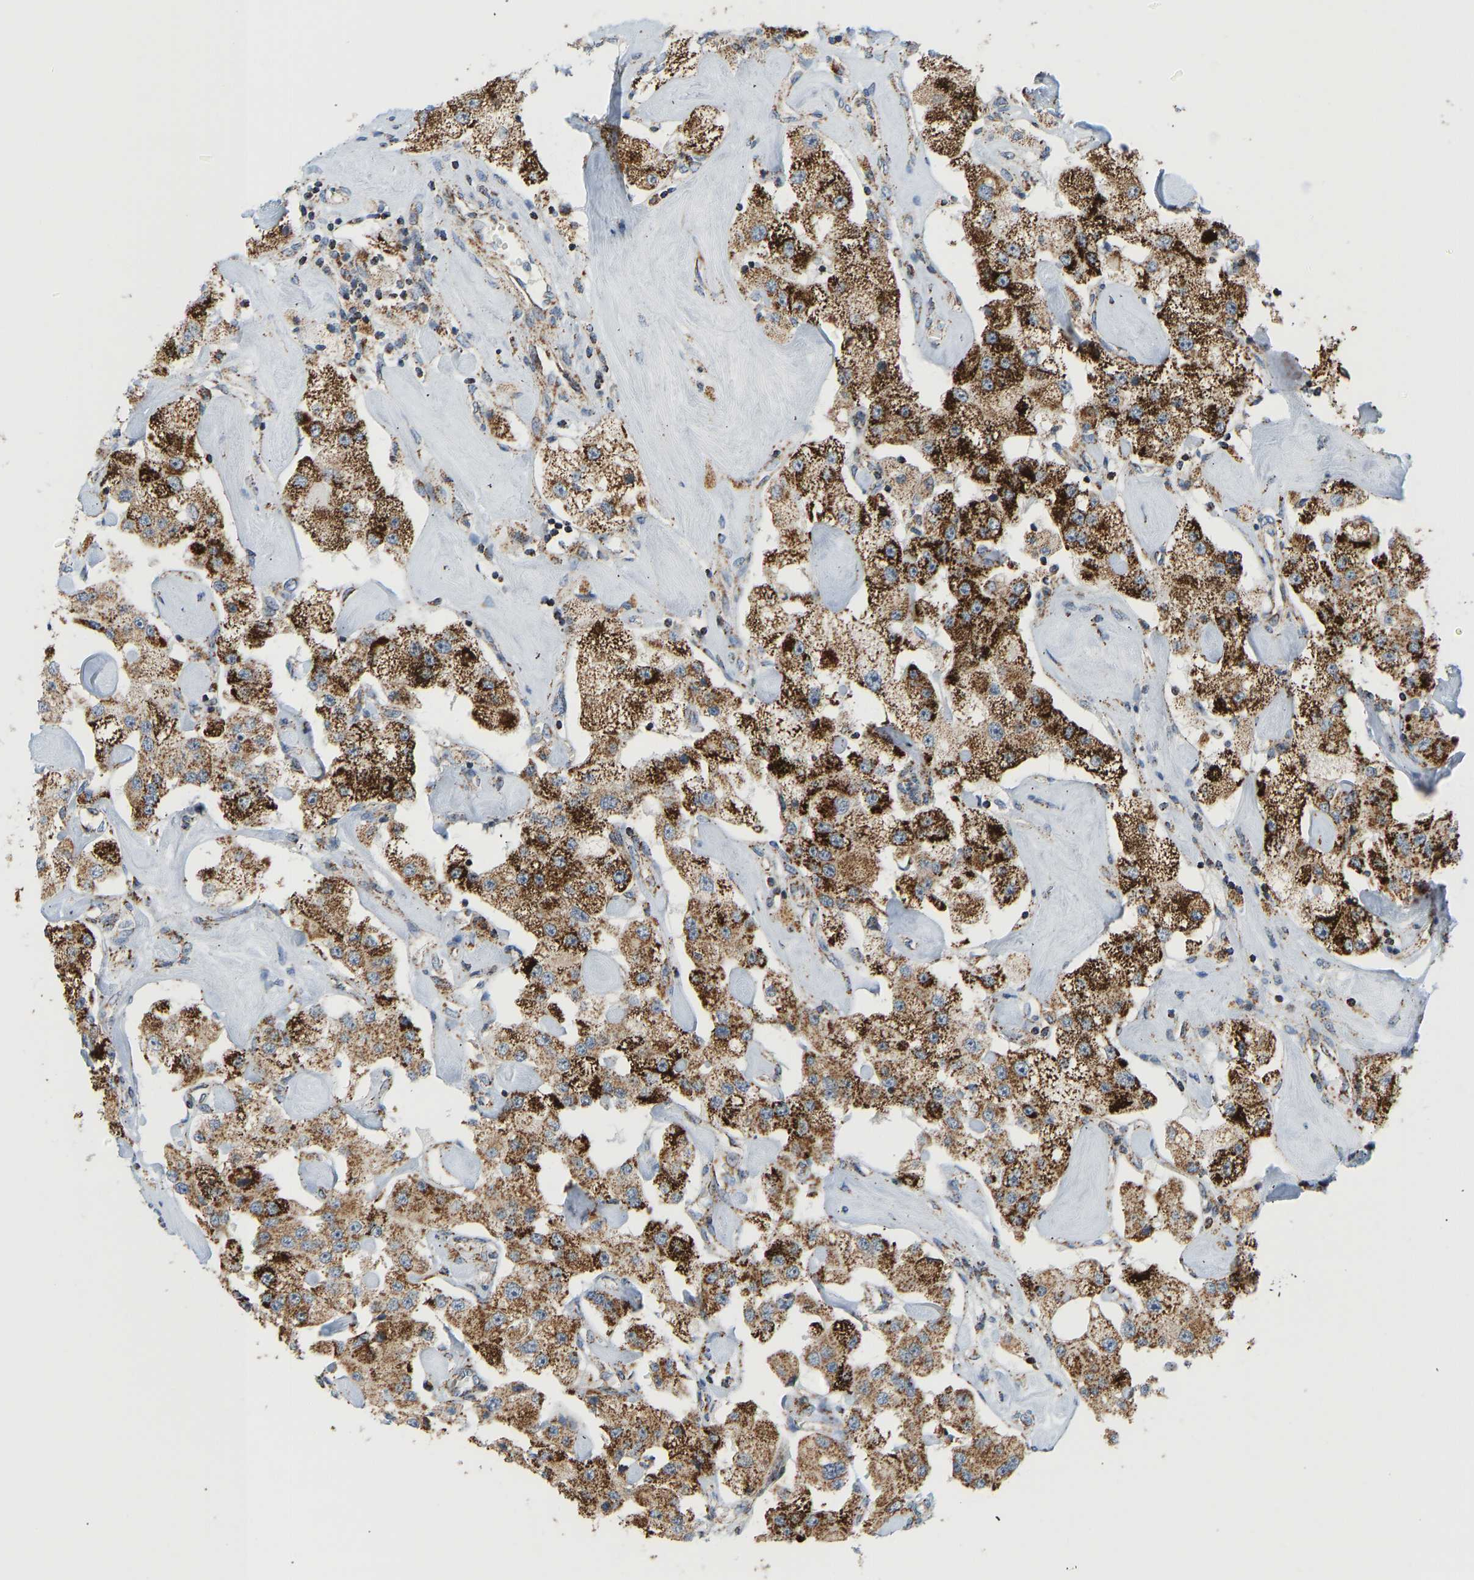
{"staining": {"intensity": "strong", "quantity": ">75%", "location": "cytoplasmic/membranous"}, "tissue": "carcinoid", "cell_type": "Tumor cells", "image_type": "cancer", "snomed": [{"axis": "morphology", "description": "Carcinoid, malignant, NOS"}, {"axis": "topography", "description": "Pancreas"}], "caption": "Strong cytoplasmic/membranous protein positivity is appreciated in approximately >75% of tumor cells in malignant carcinoid. The protein is stained brown, and the nuclei are stained in blue (DAB (3,3'-diaminobenzidine) IHC with brightfield microscopy, high magnification).", "gene": "GPSM2", "patient": {"sex": "male", "age": 41}}